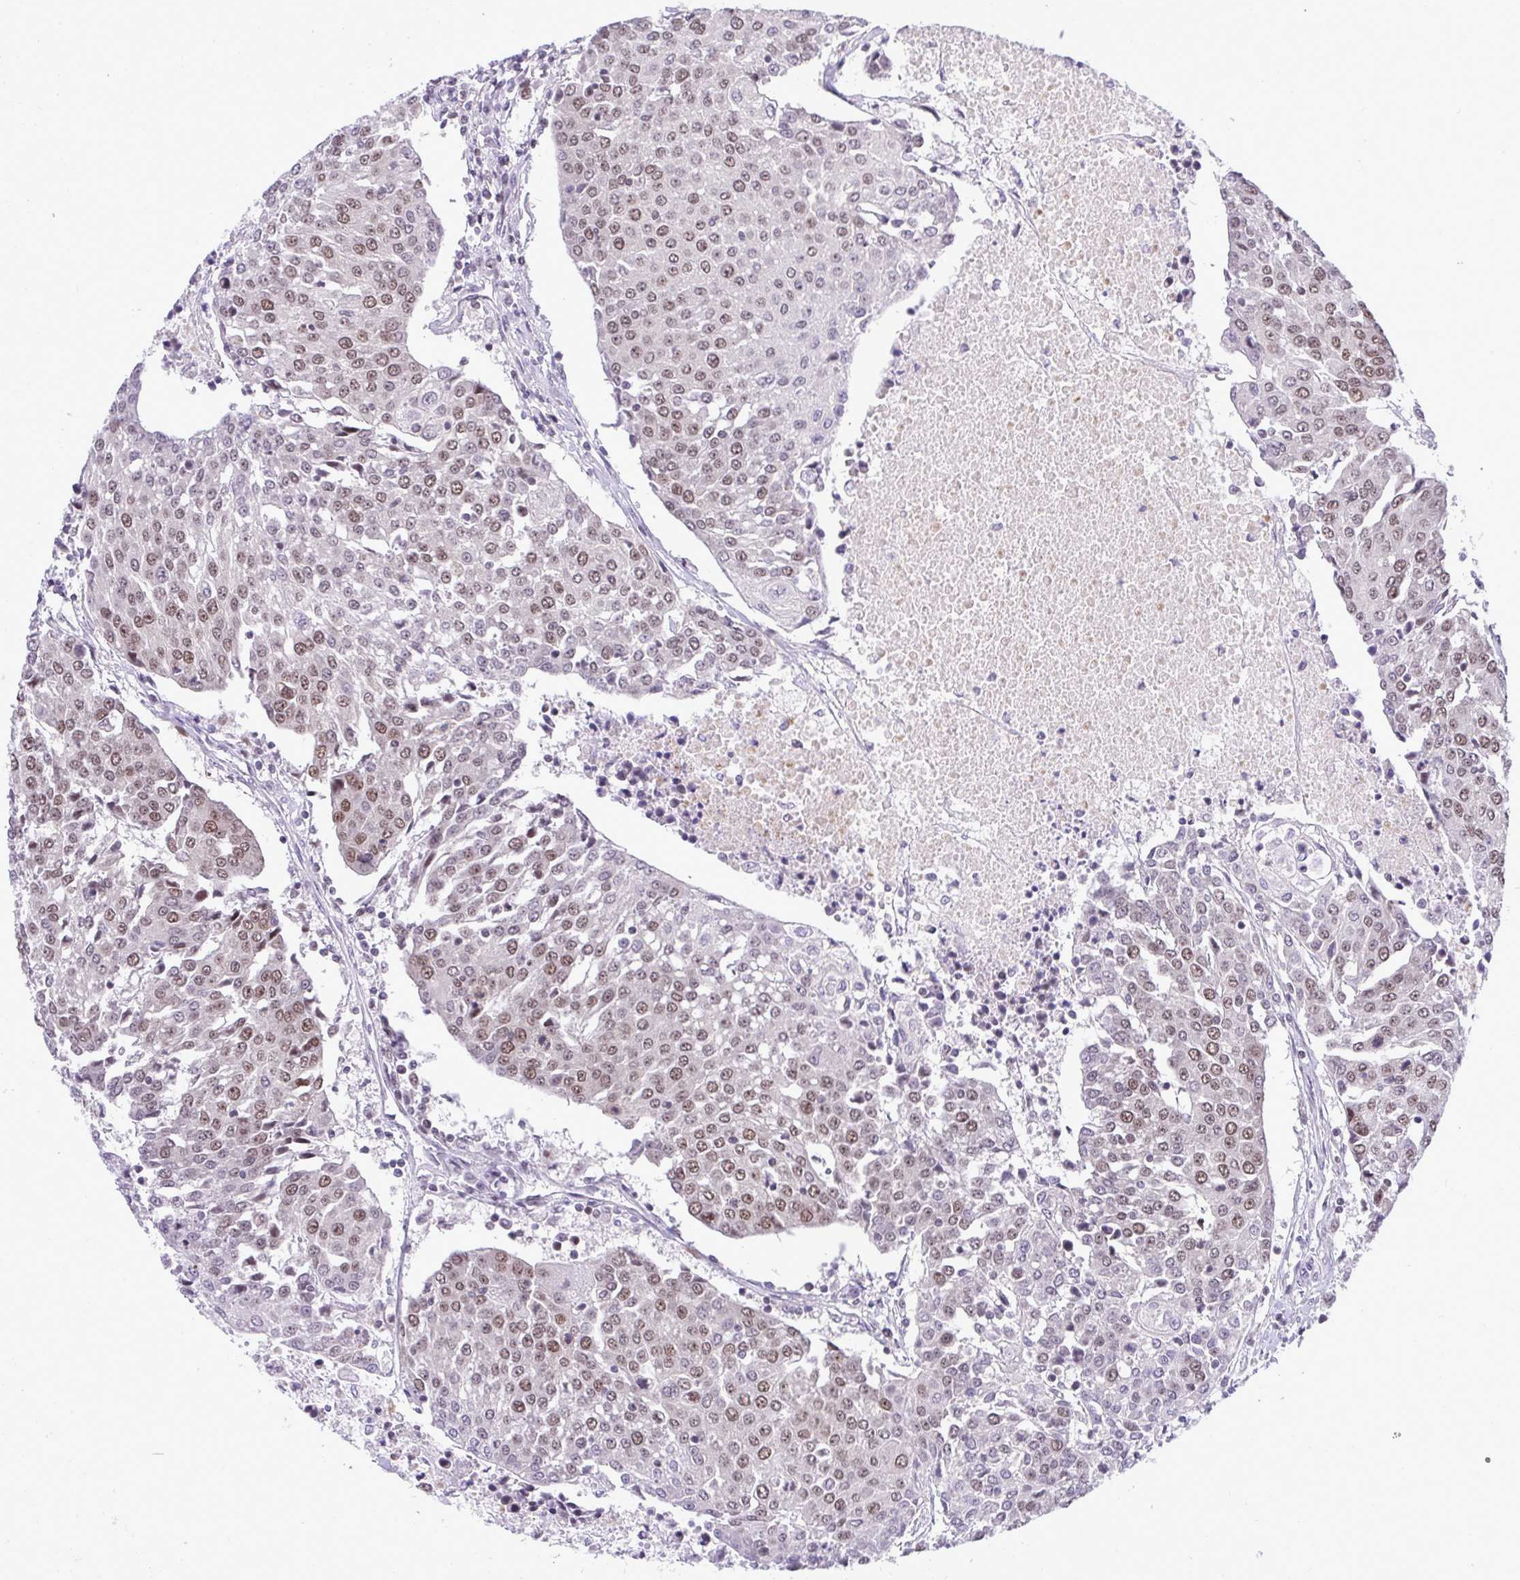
{"staining": {"intensity": "weak", "quantity": "25%-75%", "location": "nuclear"}, "tissue": "urothelial cancer", "cell_type": "Tumor cells", "image_type": "cancer", "snomed": [{"axis": "morphology", "description": "Urothelial carcinoma, High grade"}, {"axis": "topography", "description": "Urinary bladder"}], "caption": "DAB (3,3'-diaminobenzidine) immunohistochemical staining of urothelial cancer exhibits weak nuclear protein positivity in about 25%-75% of tumor cells.", "gene": "RFC4", "patient": {"sex": "female", "age": 85}}